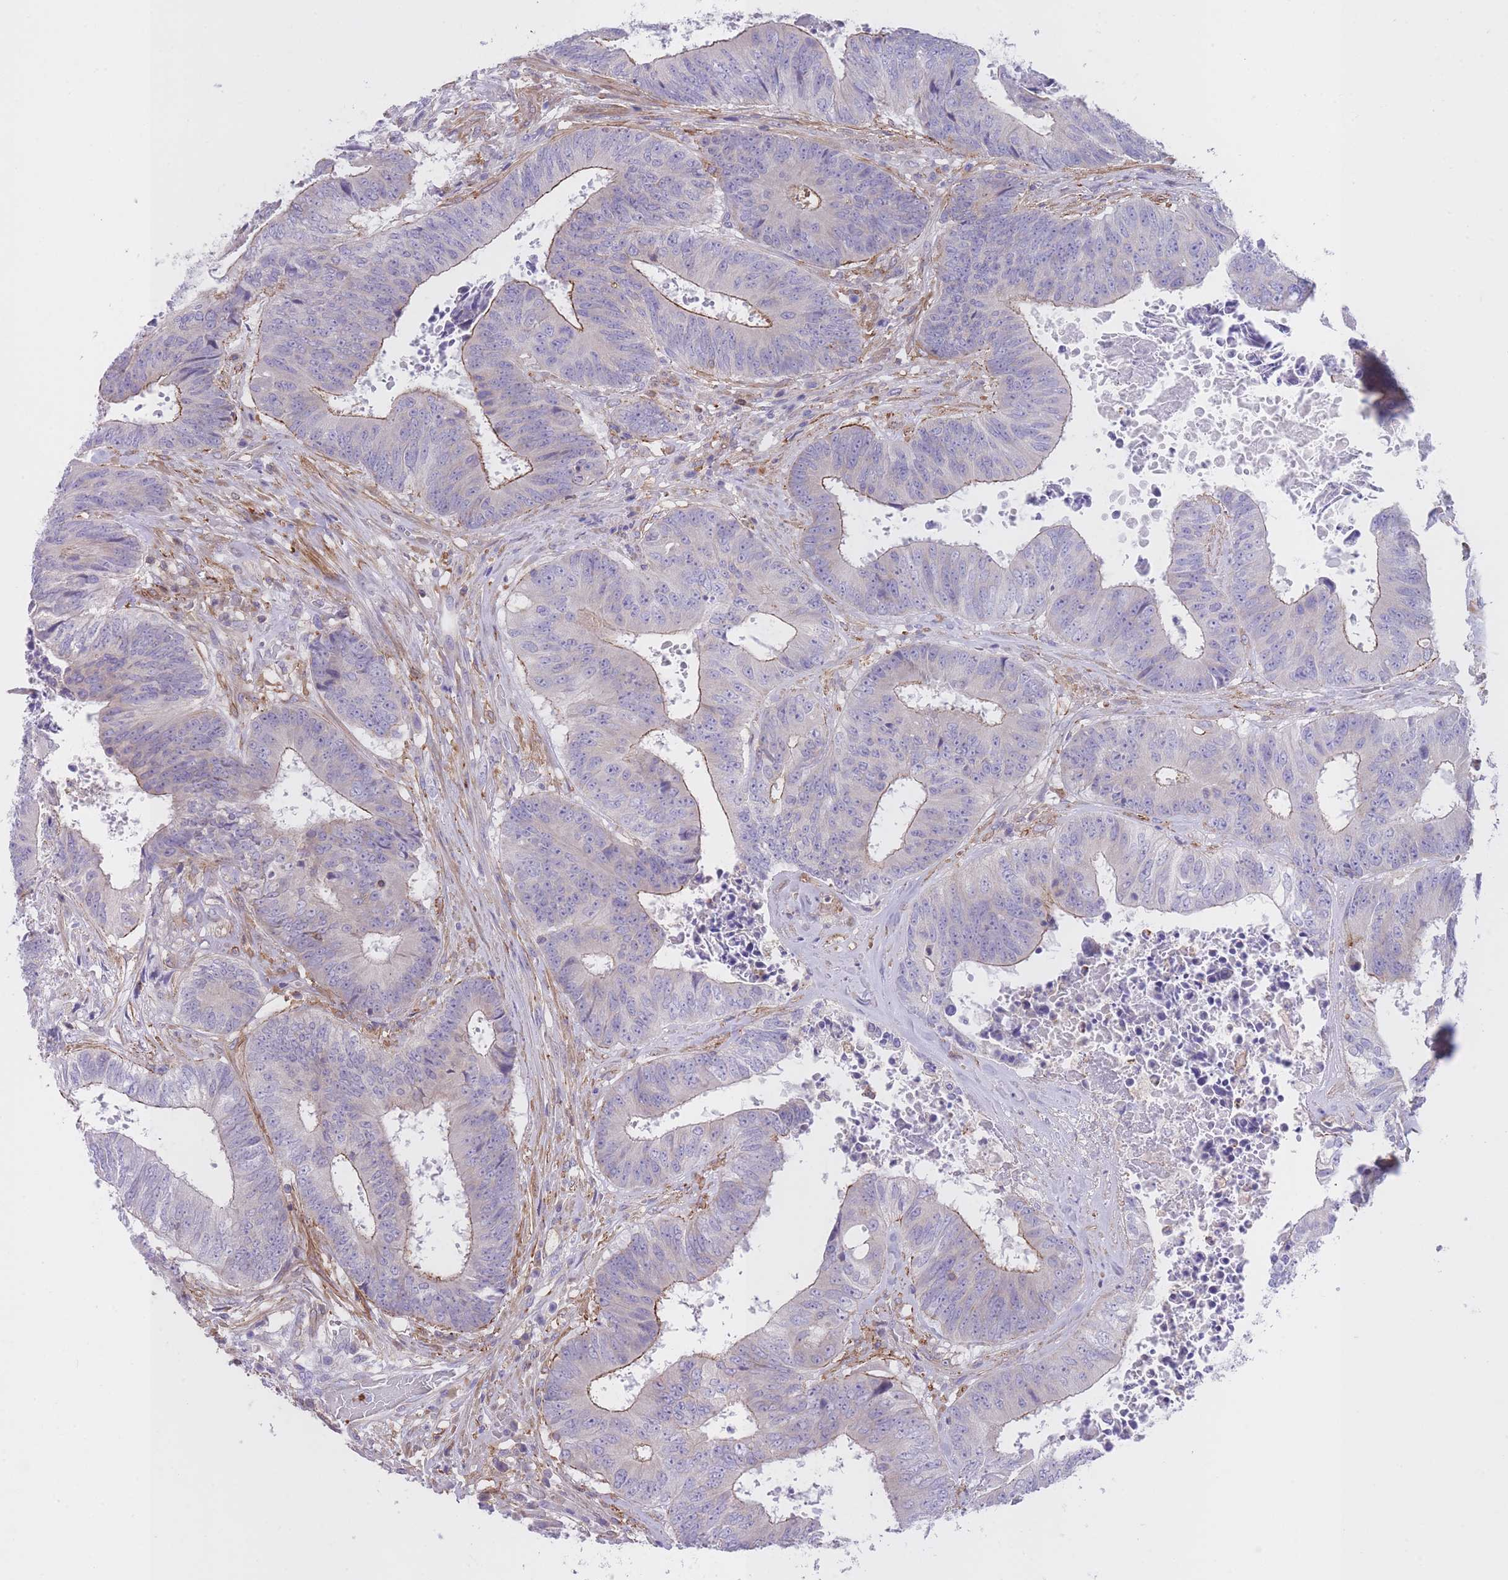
{"staining": {"intensity": "moderate", "quantity": "<25%", "location": "cytoplasmic/membranous"}, "tissue": "colorectal cancer", "cell_type": "Tumor cells", "image_type": "cancer", "snomed": [{"axis": "morphology", "description": "Adenocarcinoma, NOS"}, {"axis": "topography", "description": "Rectum"}], "caption": "This histopathology image demonstrates adenocarcinoma (colorectal) stained with IHC to label a protein in brown. The cytoplasmic/membranous of tumor cells show moderate positivity for the protein. Nuclei are counter-stained blue.", "gene": "LDB3", "patient": {"sex": "male", "age": 72}}